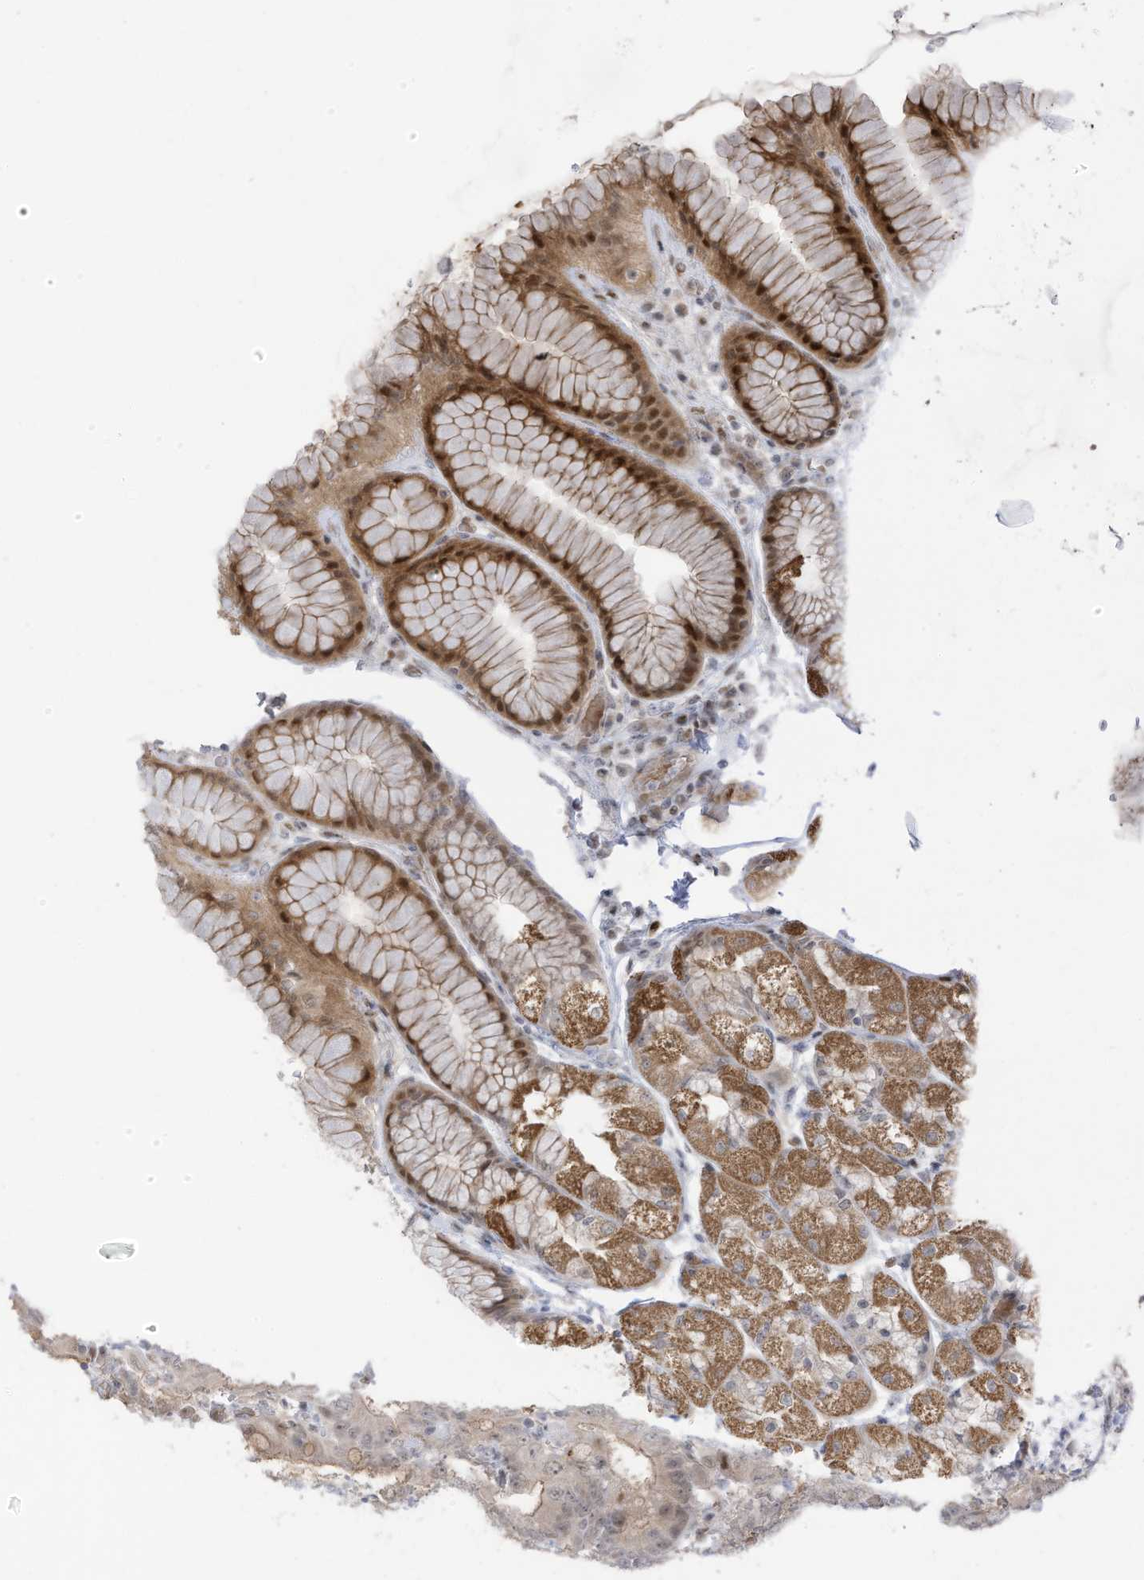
{"staining": {"intensity": "strong", "quantity": "25%-75%", "location": "cytoplasmic/membranous,nuclear"}, "tissue": "stomach", "cell_type": "Glandular cells", "image_type": "normal", "snomed": [{"axis": "morphology", "description": "Normal tissue, NOS"}, {"axis": "topography", "description": "Stomach"}], "caption": "A histopathology image of human stomach stained for a protein exhibits strong cytoplasmic/membranous,nuclear brown staining in glandular cells. The staining was performed using DAB (3,3'-diaminobenzidine) to visualize the protein expression in brown, while the nuclei were stained in blue with hematoxylin (Magnification: 20x).", "gene": "ZCWPW2", "patient": {"sex": "male", "age": 57}}